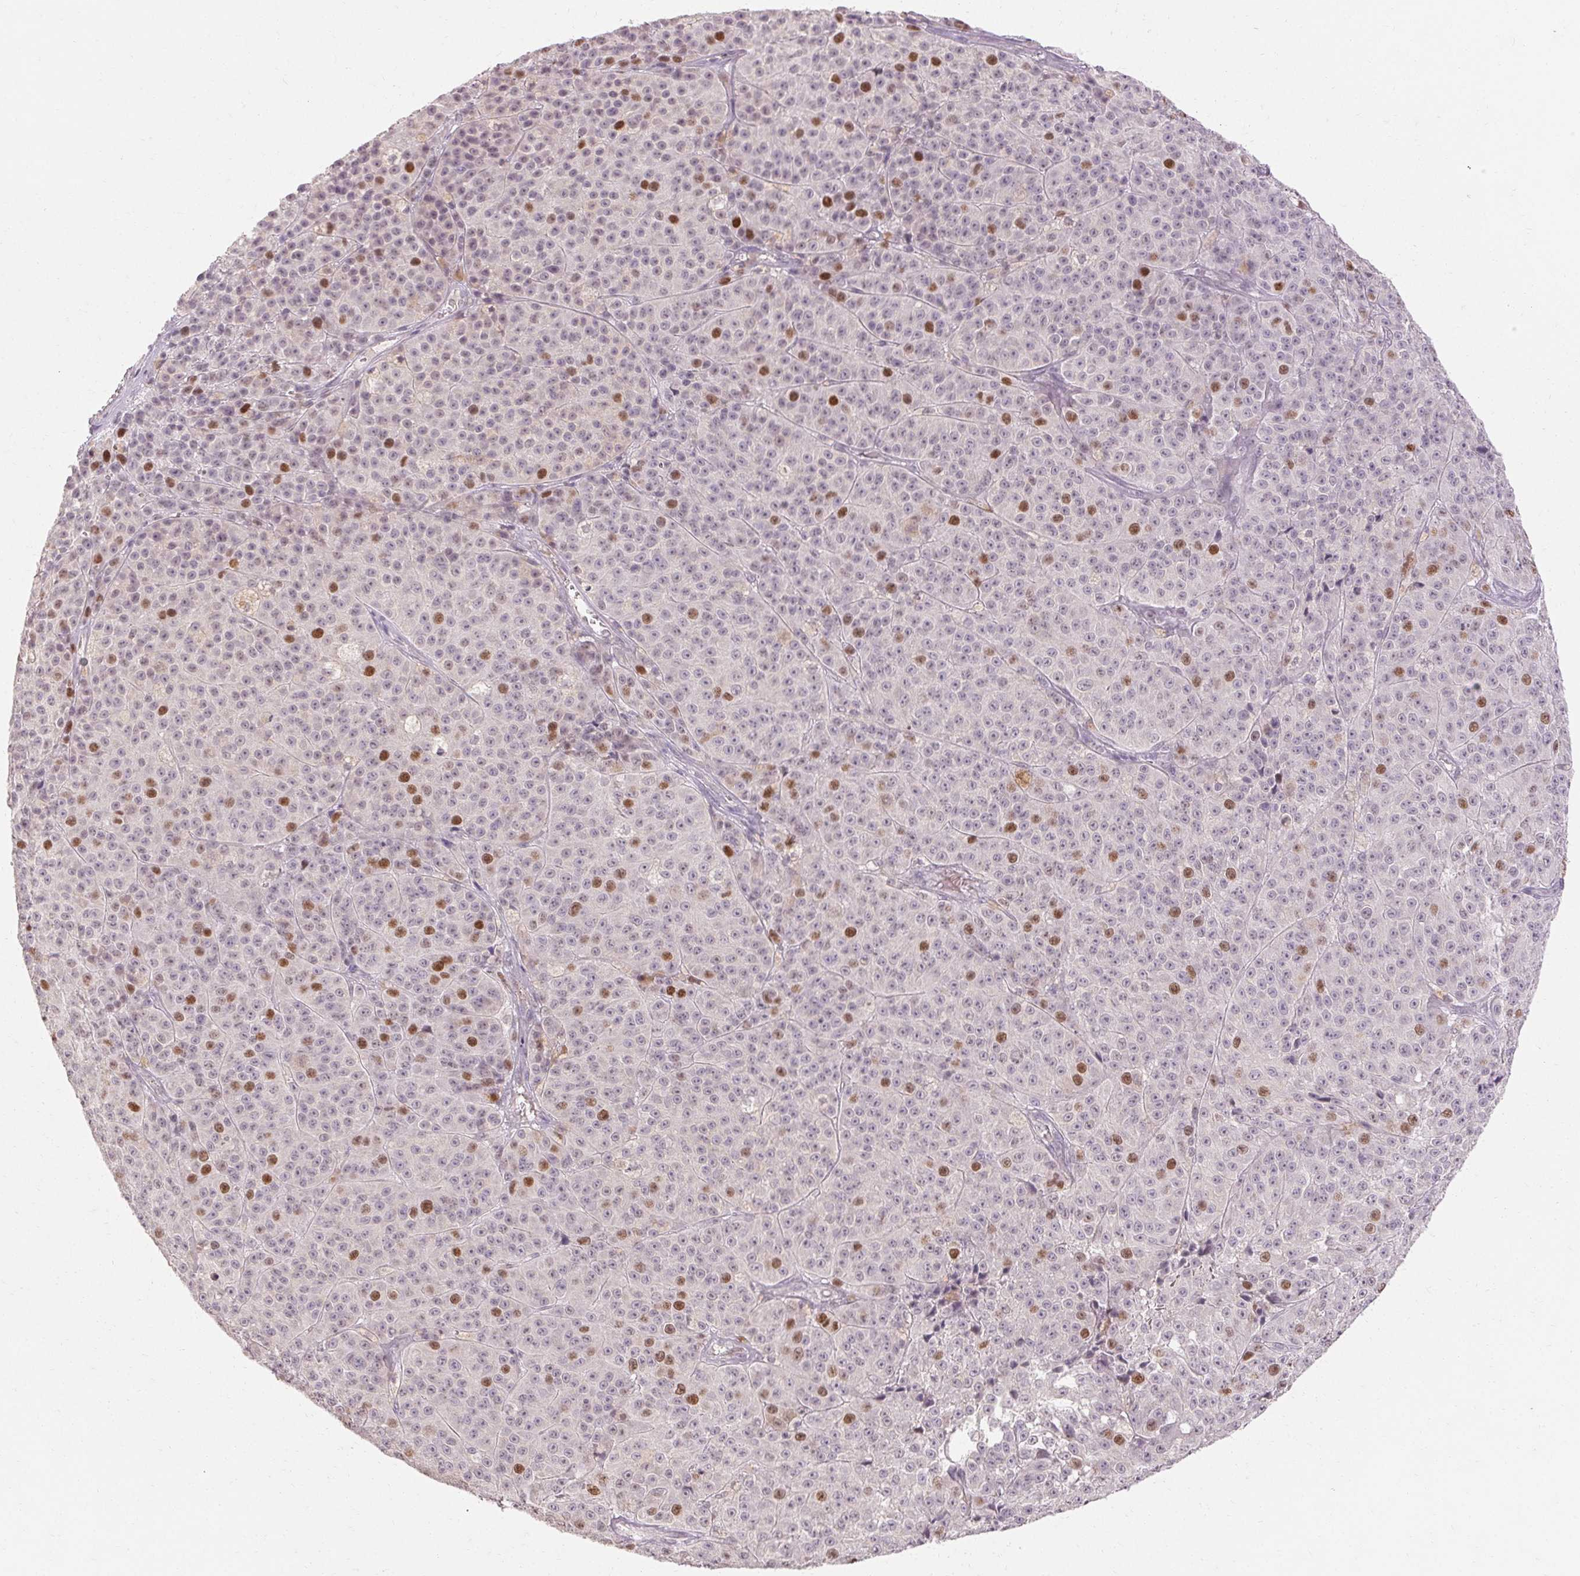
{"staining": {"intensity": "strong", "quantity": "<25%", "location": "nuclear"}, "tissue": "melanoma", "cell_type": "Tumor cells", "image_type": "cancer", "snomed": [{"axis": "morphology", "description": "Malignant melanoma, NOS"}, {"axis": "topography", "description": "Skin"}], "caption": "Melanoma stained with a protein marker exhibits strong staining in tumor cells.", "gene": "SKP2", "patient": {"sex": "female", "age": 58}}